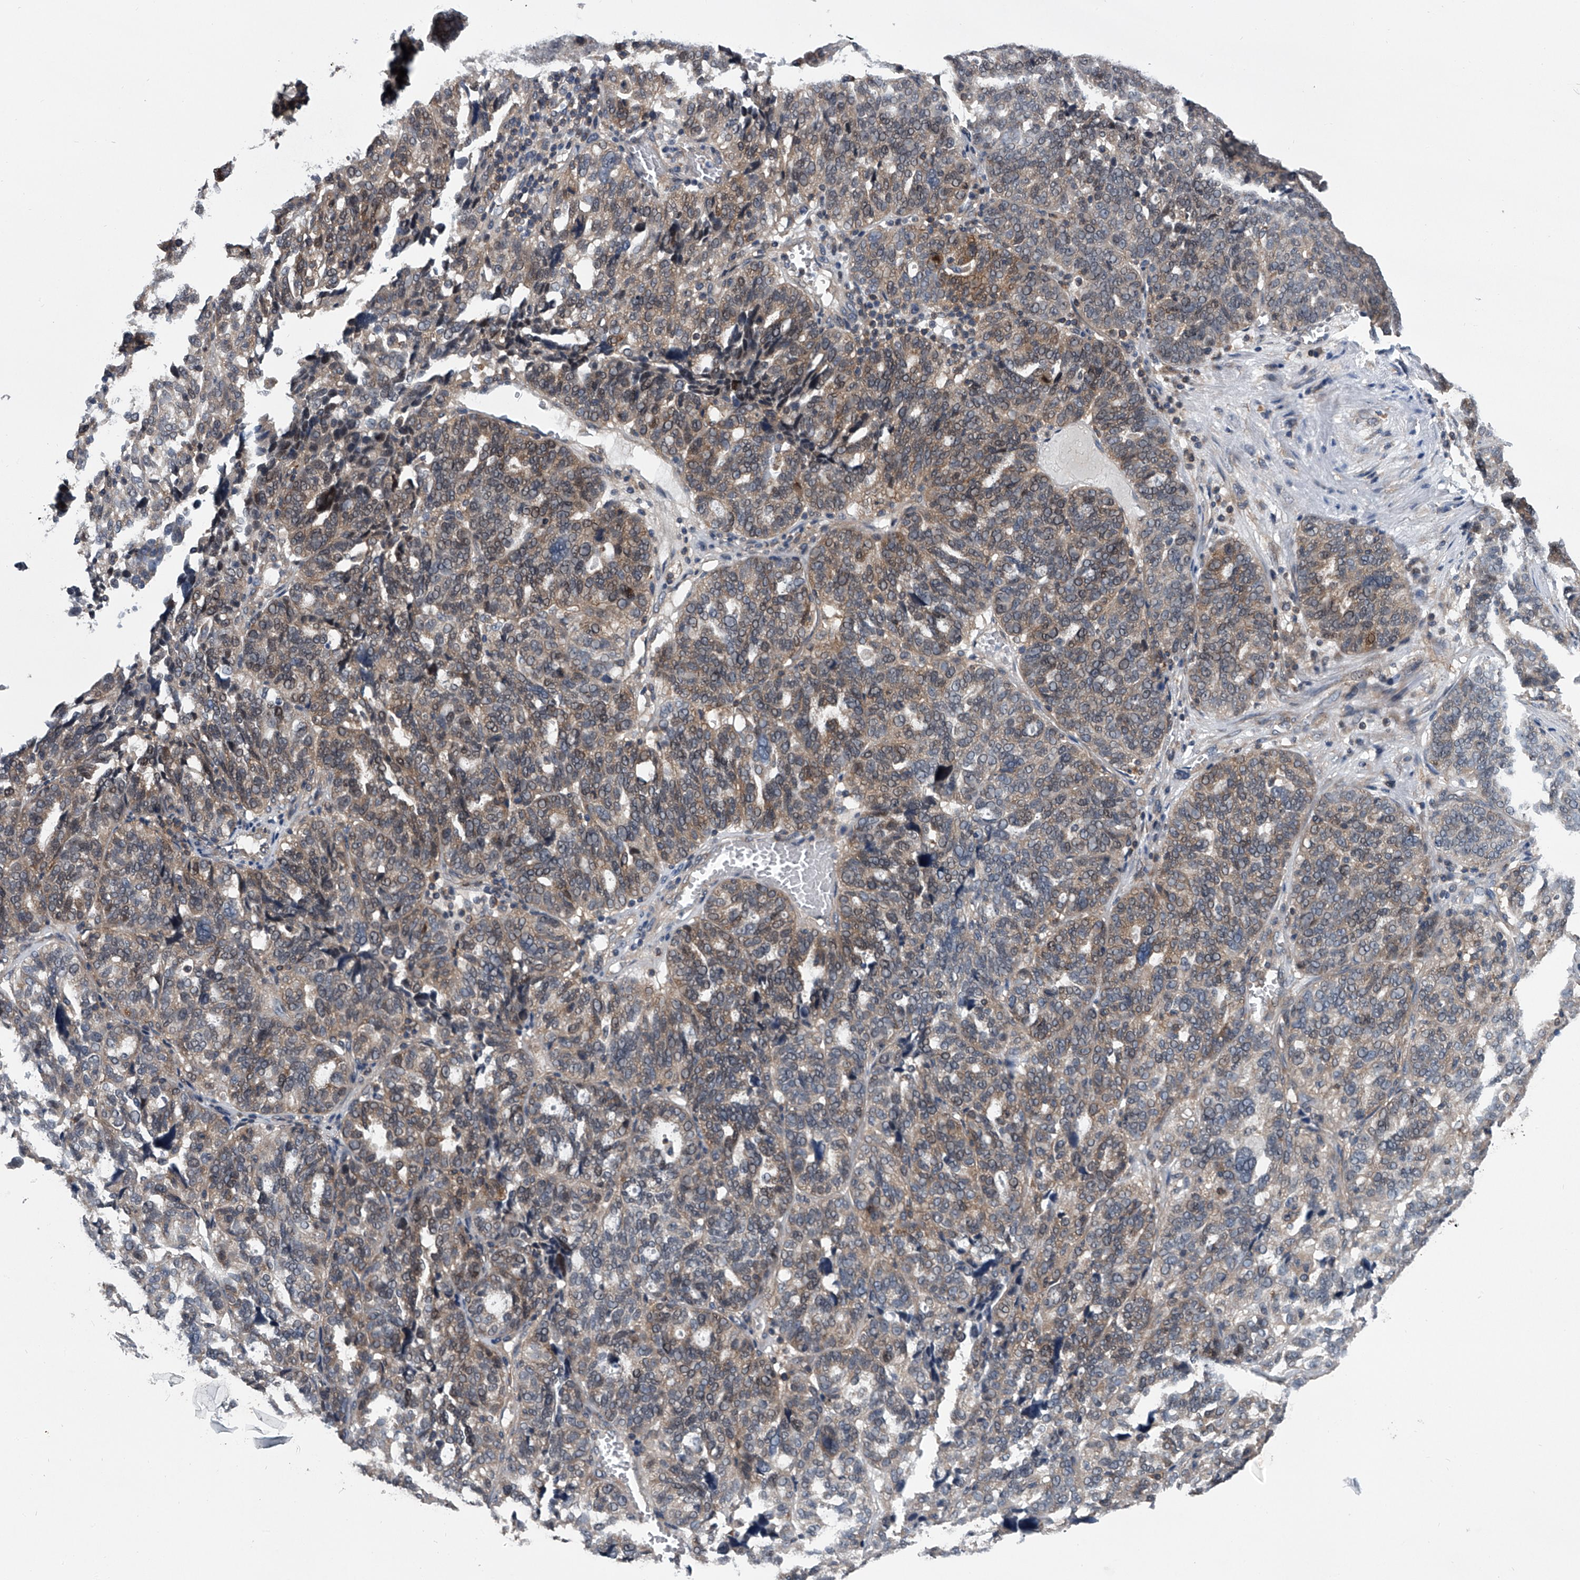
{"staining": {"intensity": "weak", "quantity": ">75%", "location": "cytoplasmic/membranous"}, "tissue": "ovarian cancer", "cell_type": "Tumor cells", "image_type": "cancer", "snomed": [{"axis": "morphology", "description": "Cystadenocarcinoma, serous, NOS"}, {"axis": "topography", "description": "Ovary"}], "caption": "IHC staining of ovarian cancer (serous cystadenocarcinoma), which displays low levels of weak cytoplasmic/membranous positivity in approximately >75% of tumor cells indicating weak cytoplasmic/membranous protein staining. The staining was performed using DAB (3,3'-diaminobenzidine) (brown) for protein detection and nuclei were counterstained in hematoxylin (blue).", "gene": "PPP2R5D", "patient": {"sex": "female", "age": 59}}